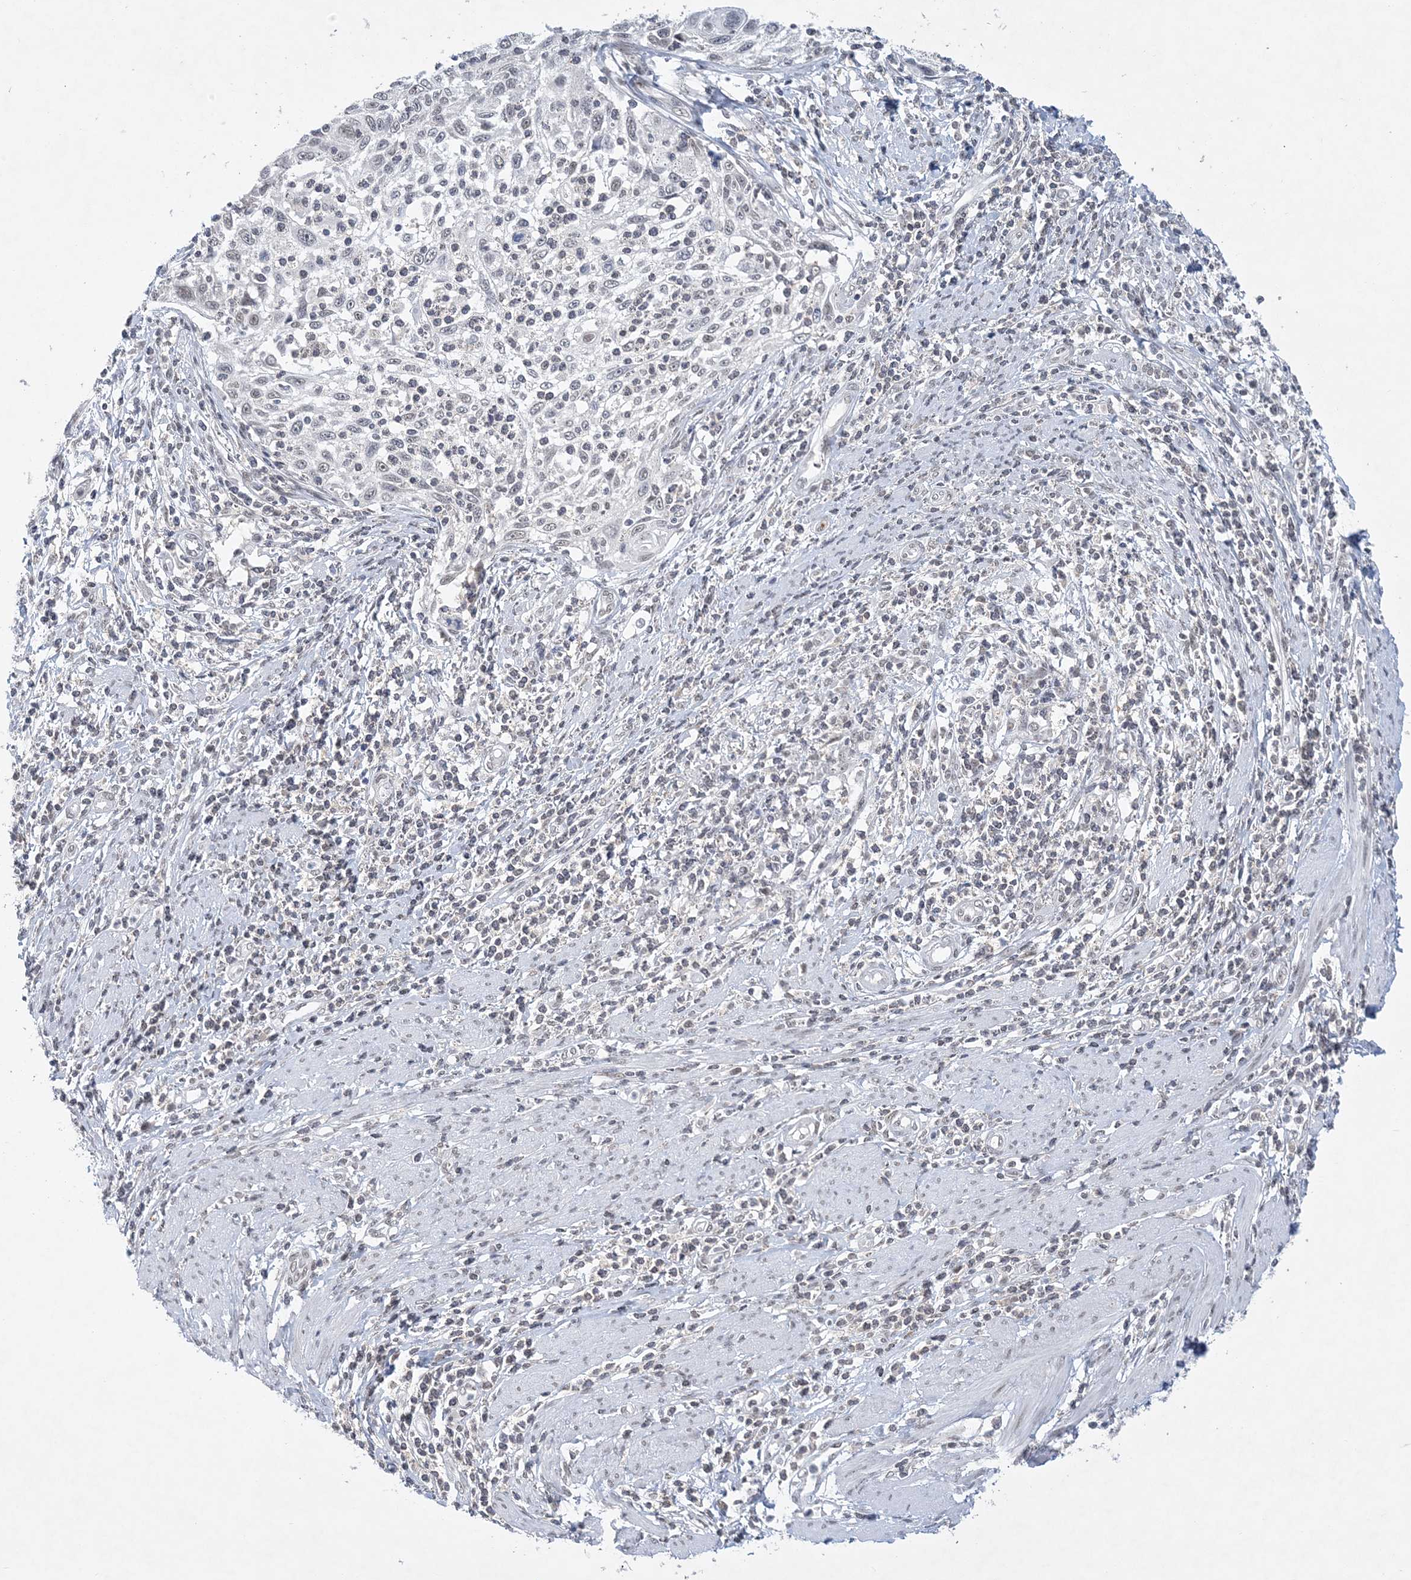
{"staining": {"intensity": "negative", "quantity": "none", "location": "none"}, "tissue": "cervical cancer", "cell_type": "Tumor cells", "image_type": "cancer", "snomed": [{"axis": "morphology", "description": "Squamous cell carcinoma, NOS"}, {"axis": "topography", "description": "Cervix"}], "caption": "This is an immunohistochemistry (IHC) photomicrograph of cervical cancer (squamous cell carcinoma). There is no staining in tumor cells.", "gene": "KMT2D", "patient": {"sex": "female", "age": 70}}